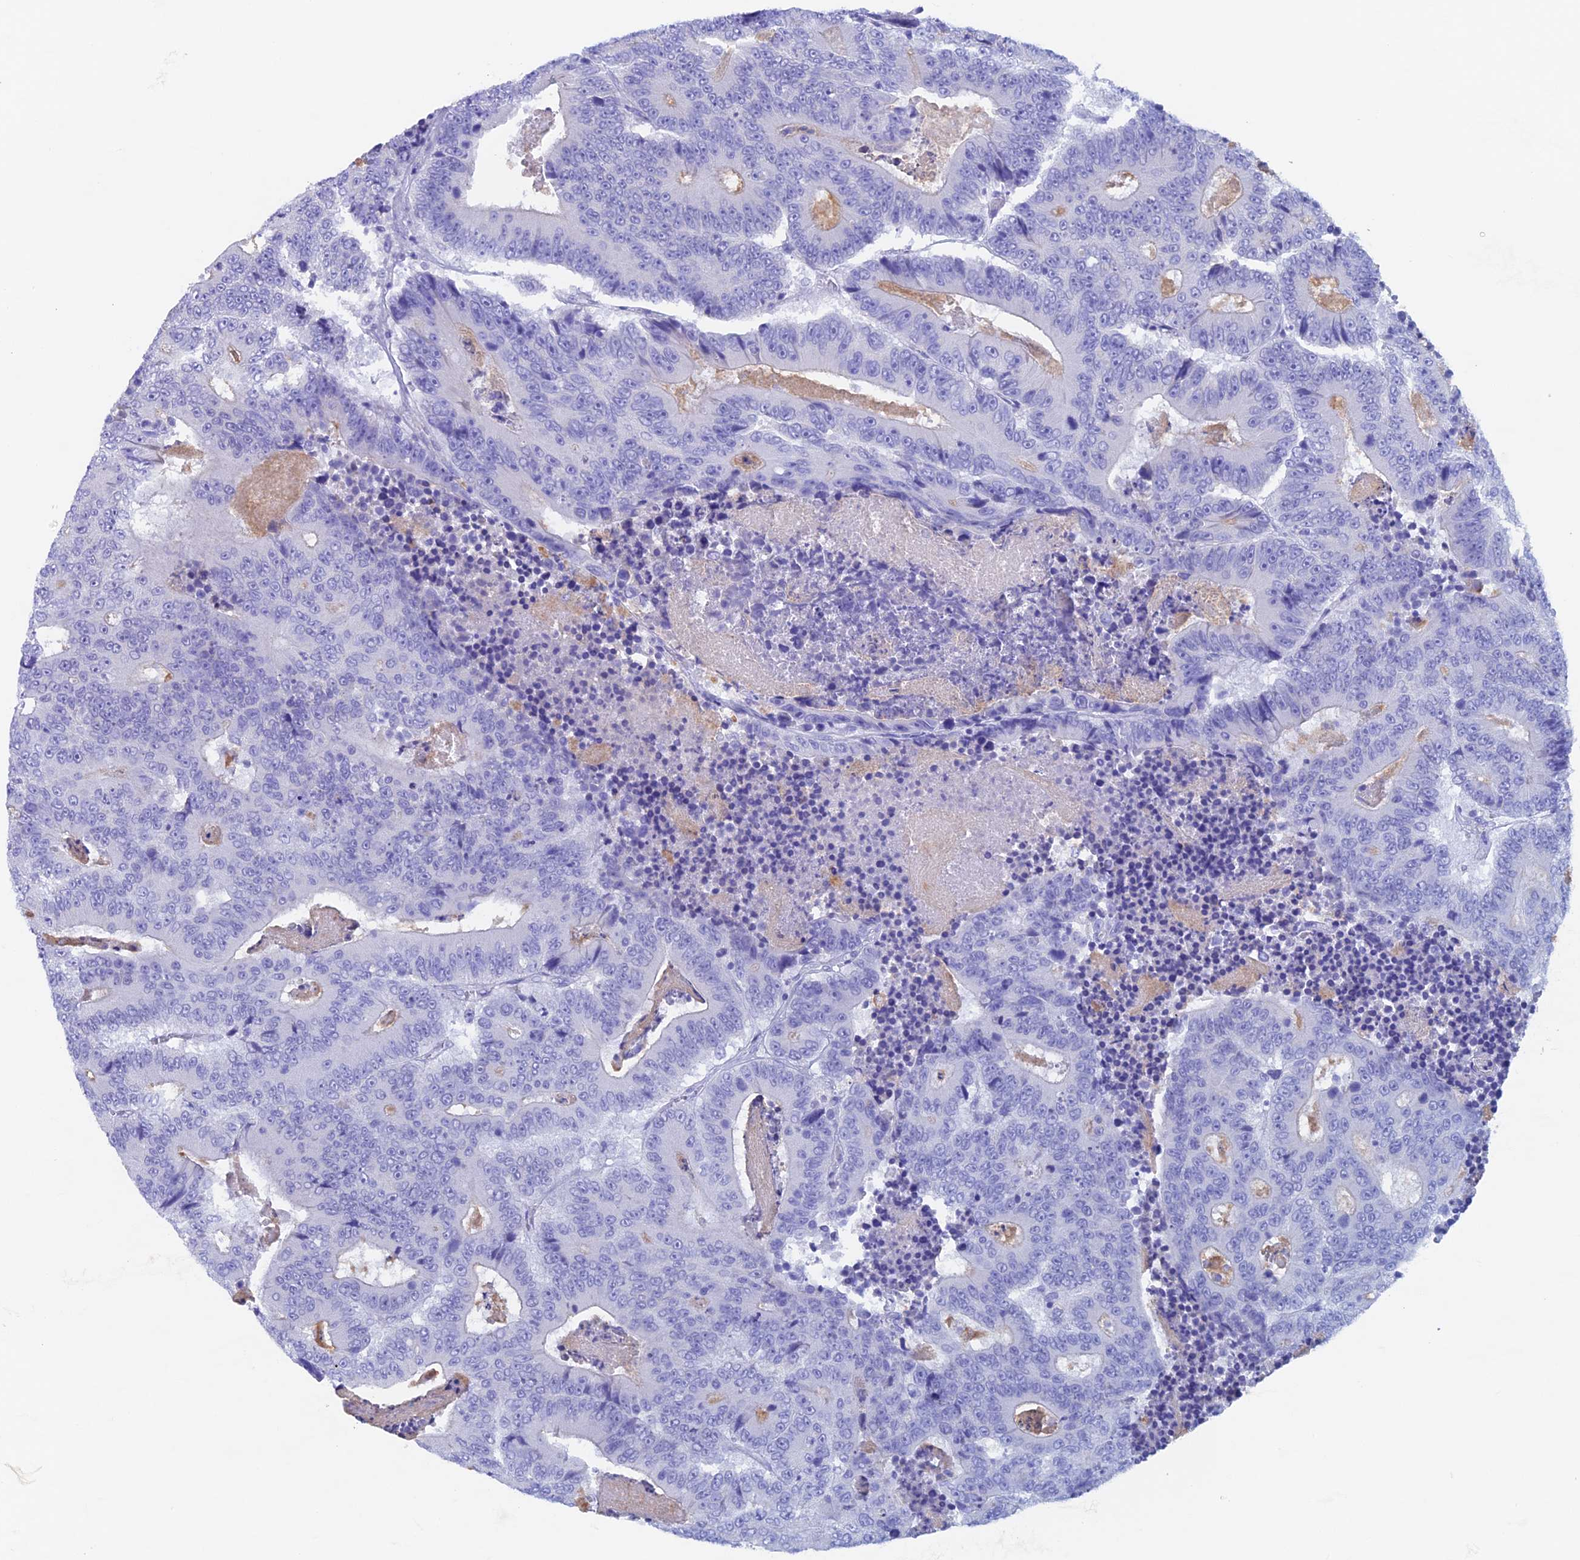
{"staining": {"intensity": "negative", "quantity": "none", "location": "none"}, "tissue": "colorectal cancer", "cell_type": "Tumor cells", "image_type": "cancer", "snomed": [{"axis": "morphology", "description": "Adenocarcinoma, NOS"}, {"axis": "topography", "description": "Colon"}], "caption": "IHC micrograph of neoplastic tissue: colorectal cancer (adenocarcinoma) stained with DAB (3,3'-diaminobenzidine) demonstrates no significant protein expression in tumor cells.", "gene": "PSMC3IP", "patient": {"sex": "male", "age": 83}}